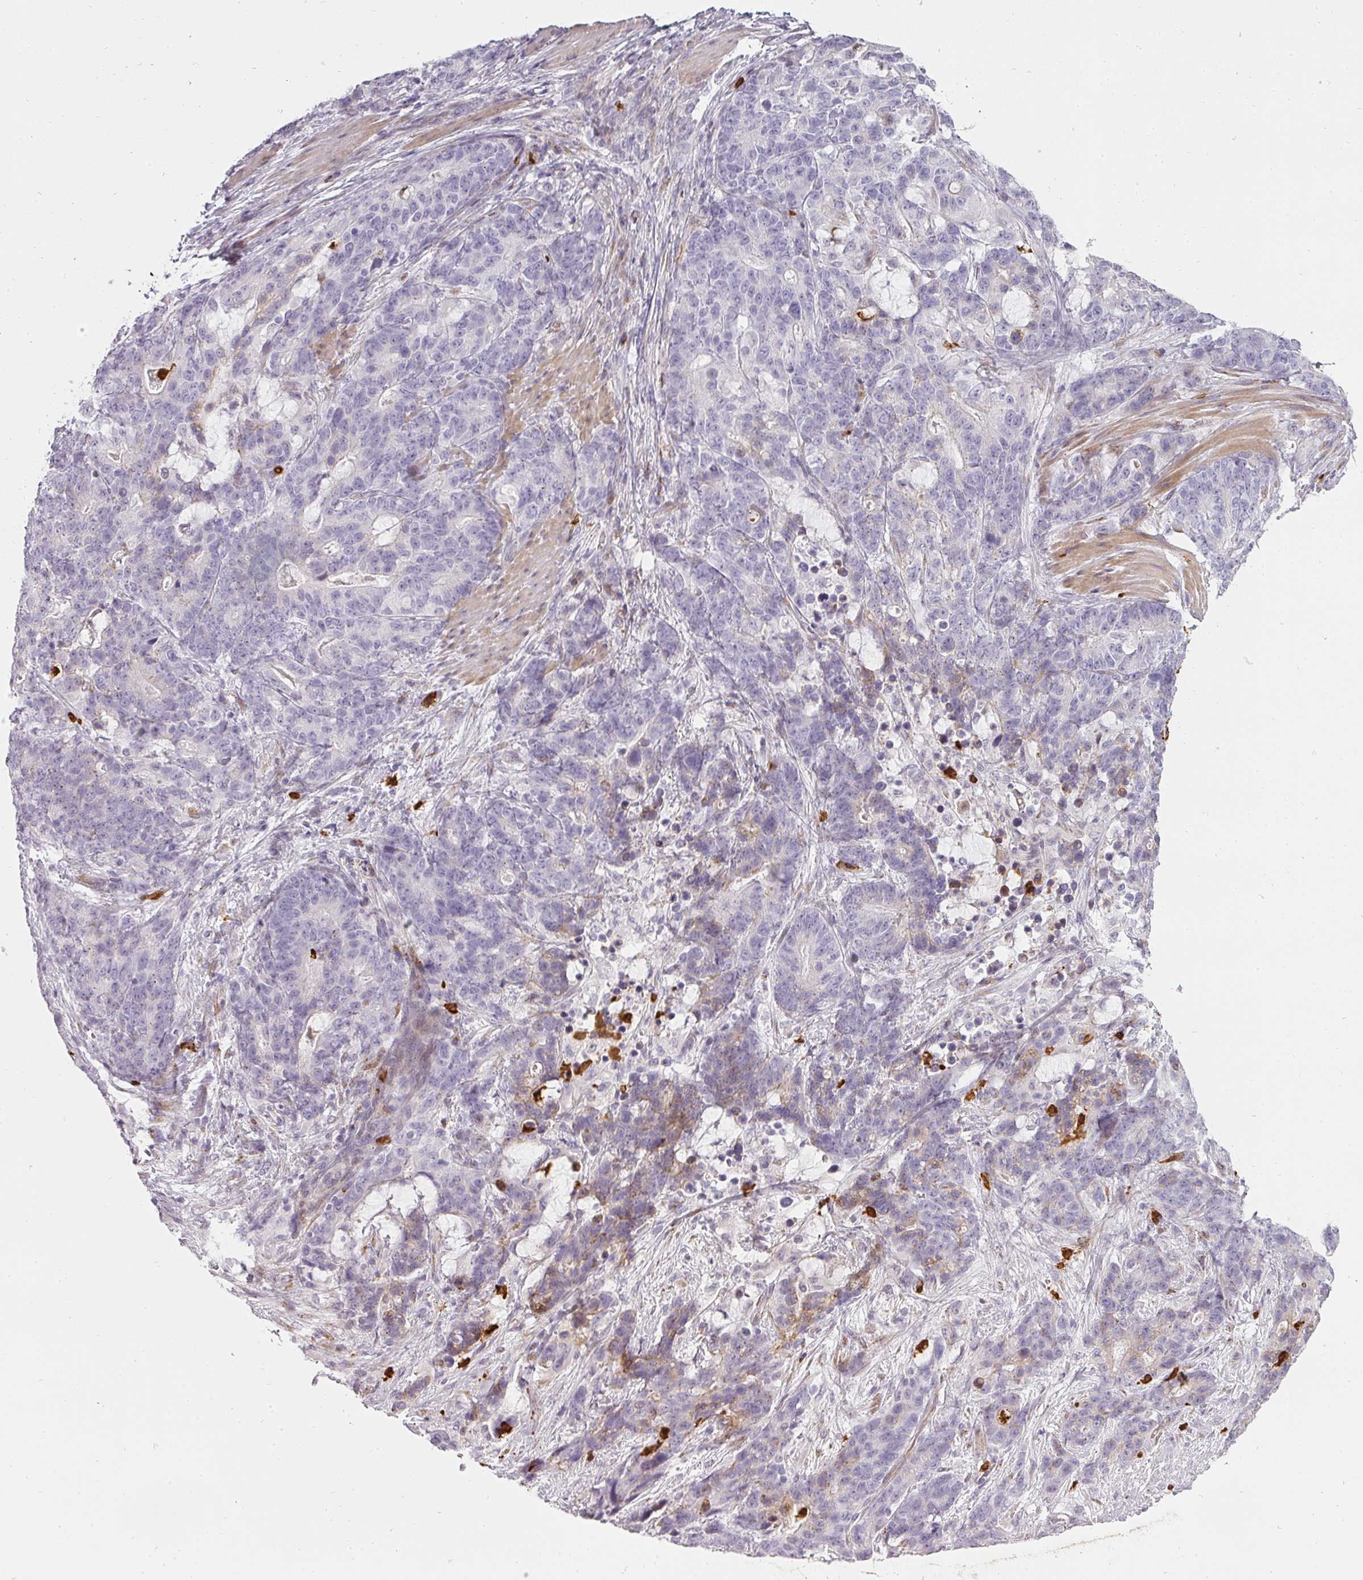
{"staining": {"intensity": "weak", "quantity": "<25%", "location": "cytoplasmic/membranous"}, "tissue": "stomach cancer", "cell_type": "Tumor cells", "image_type": "cancer", "snomed": [{"axis": "morphology", "description": "Normal tissue, NOS"}, {"axis": "morphology", "description": "Adenocarcinoma, NOS"}, {"axis": "topography", "description": "Stomach"}], "caption": "Immunohistochemical staining of human stomach cancer exhibits no significant staining in tumor cells.", "gene": "BIK", "patient": {"sex": "female", "age": 64}}